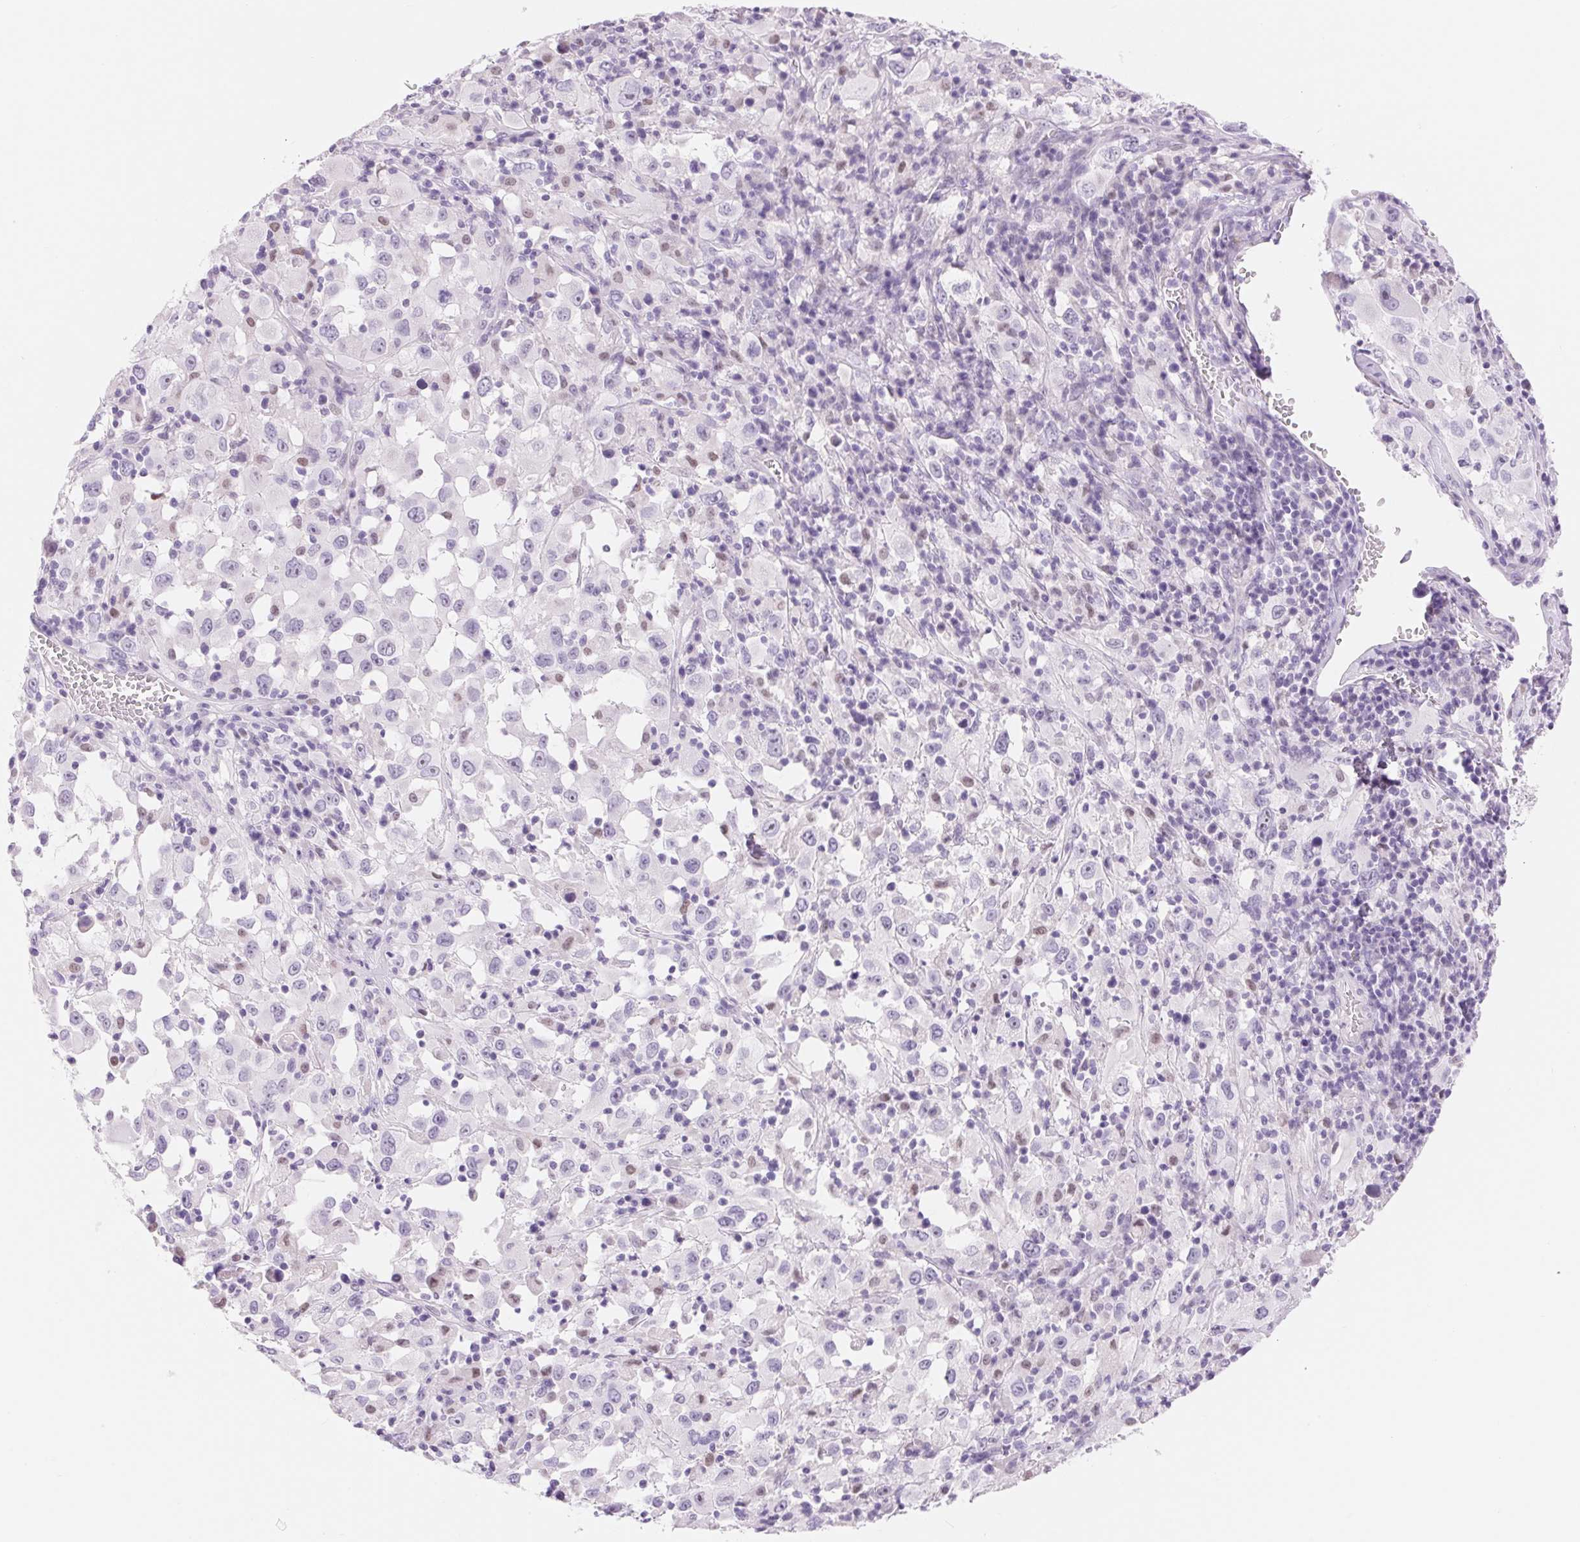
{"staining": {"intensity": "negative", "quantity": "none", "location": "none"}, "tissue": "melanoma", "cell_type": "Tumor cells", "image_type": "cancer", "snomed": [{"axis": "morphology", "description": "Malignant melanoma, Metastatic site"}, {"axis": "topography", "description": "Soft tissue"}], "caption": "Photomicrograph shows no protein expression in tumor cells of malignant melanoma (metastatic site) tissue. (Immunohistochemistry (ihc), brightfield microscopy, high magnification).", "gene": "ASGR2", "patient": {"sex": "male", "age": 50}}